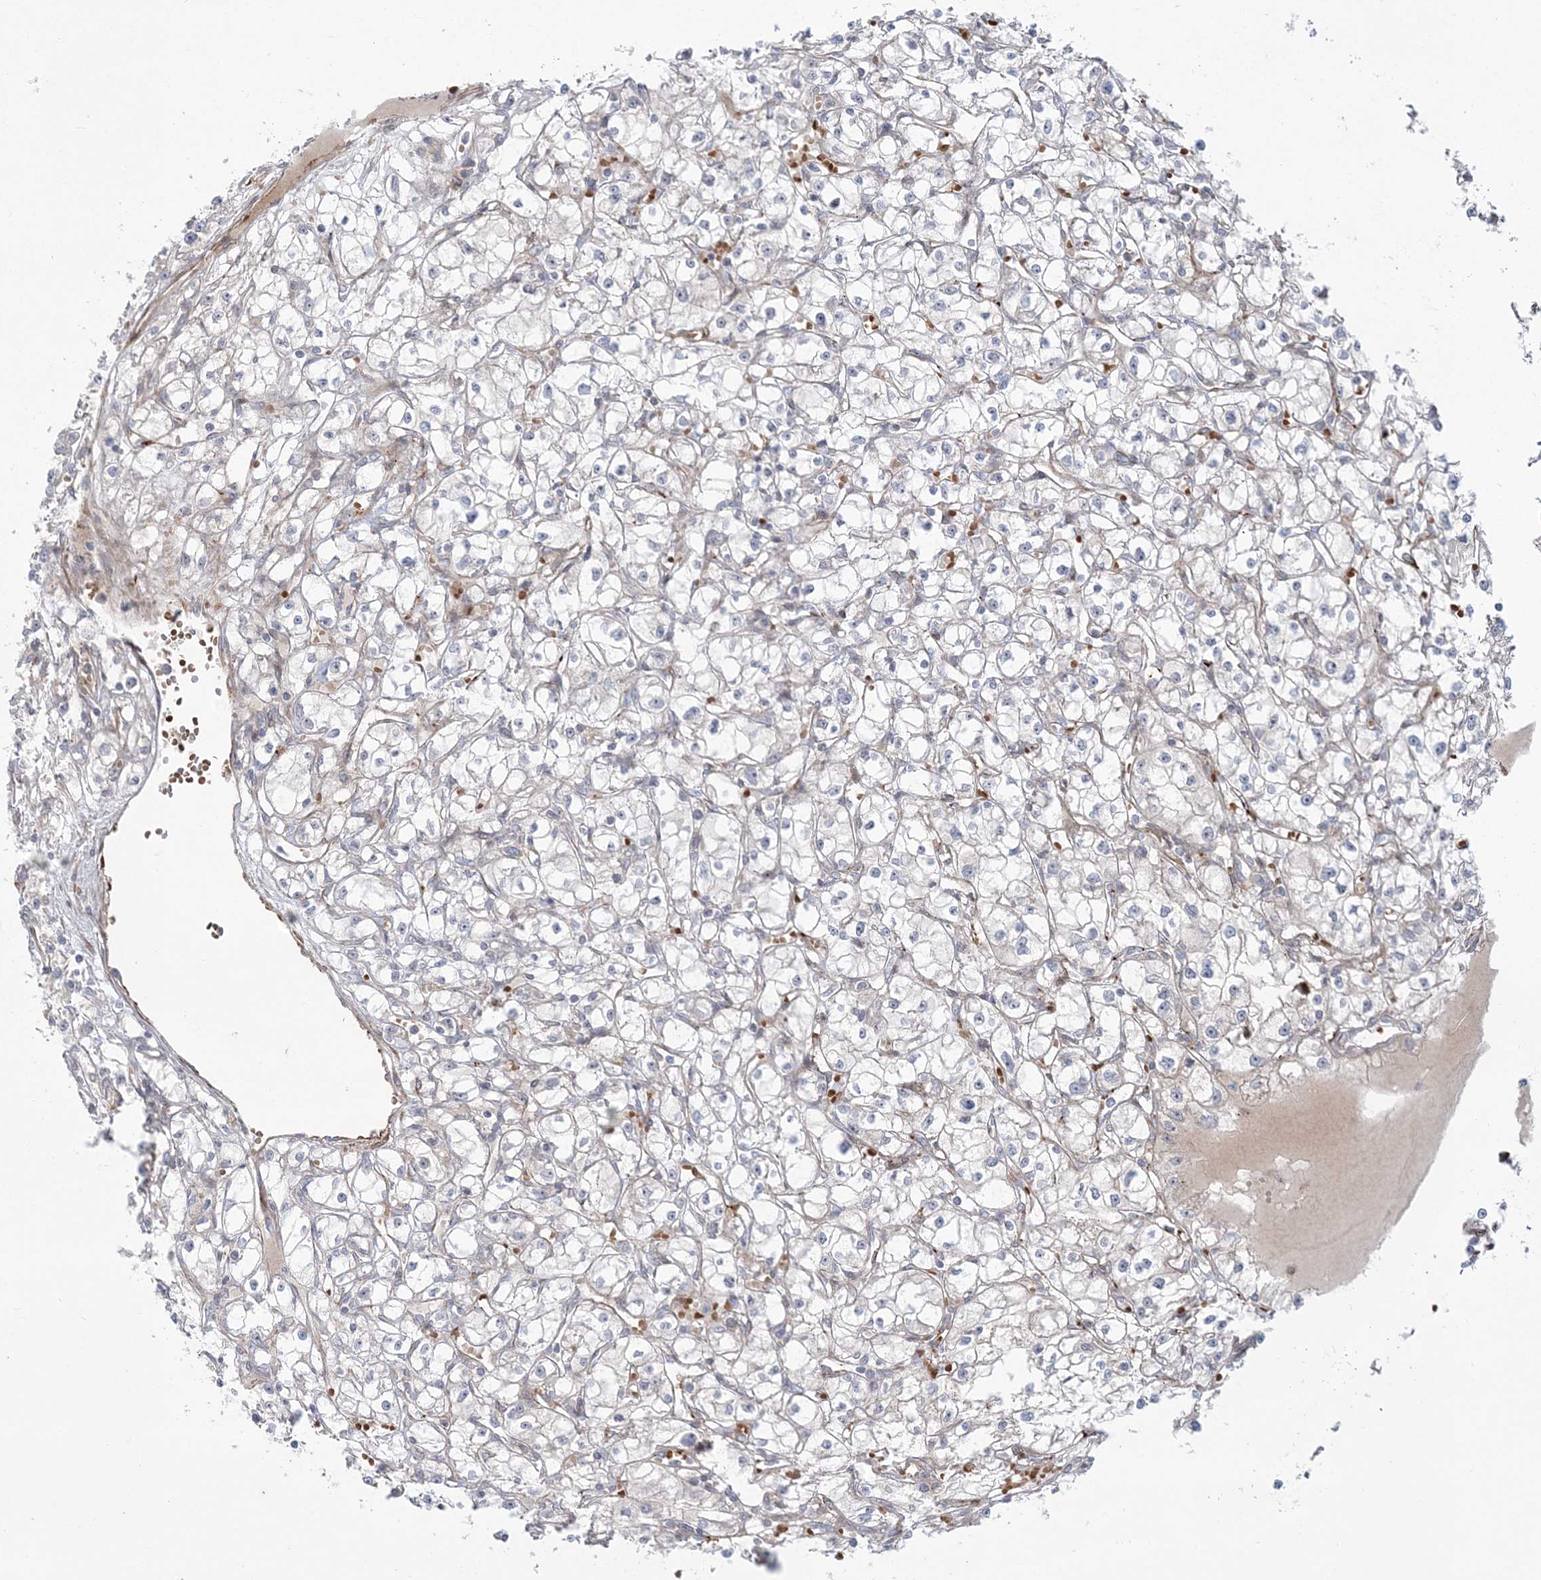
{"staining": {"intensity": "negative", "quantity": "none", "location": "none"}, "tissue": "renal cancer", "cell_type": "Tumor cells", "image_type": "cancer", "snomed": [{"axis": "morphology", "description": "Adenocarcinoma, NOS"}, {"axis": "topography", "description": "Kidney"}], "caption": "Renal adenocarcinoma stained for a protein using IHC reveals no expression tumor cells.", "gene": "NUDT9", "patient": {"sex": "male", "age": 56}}